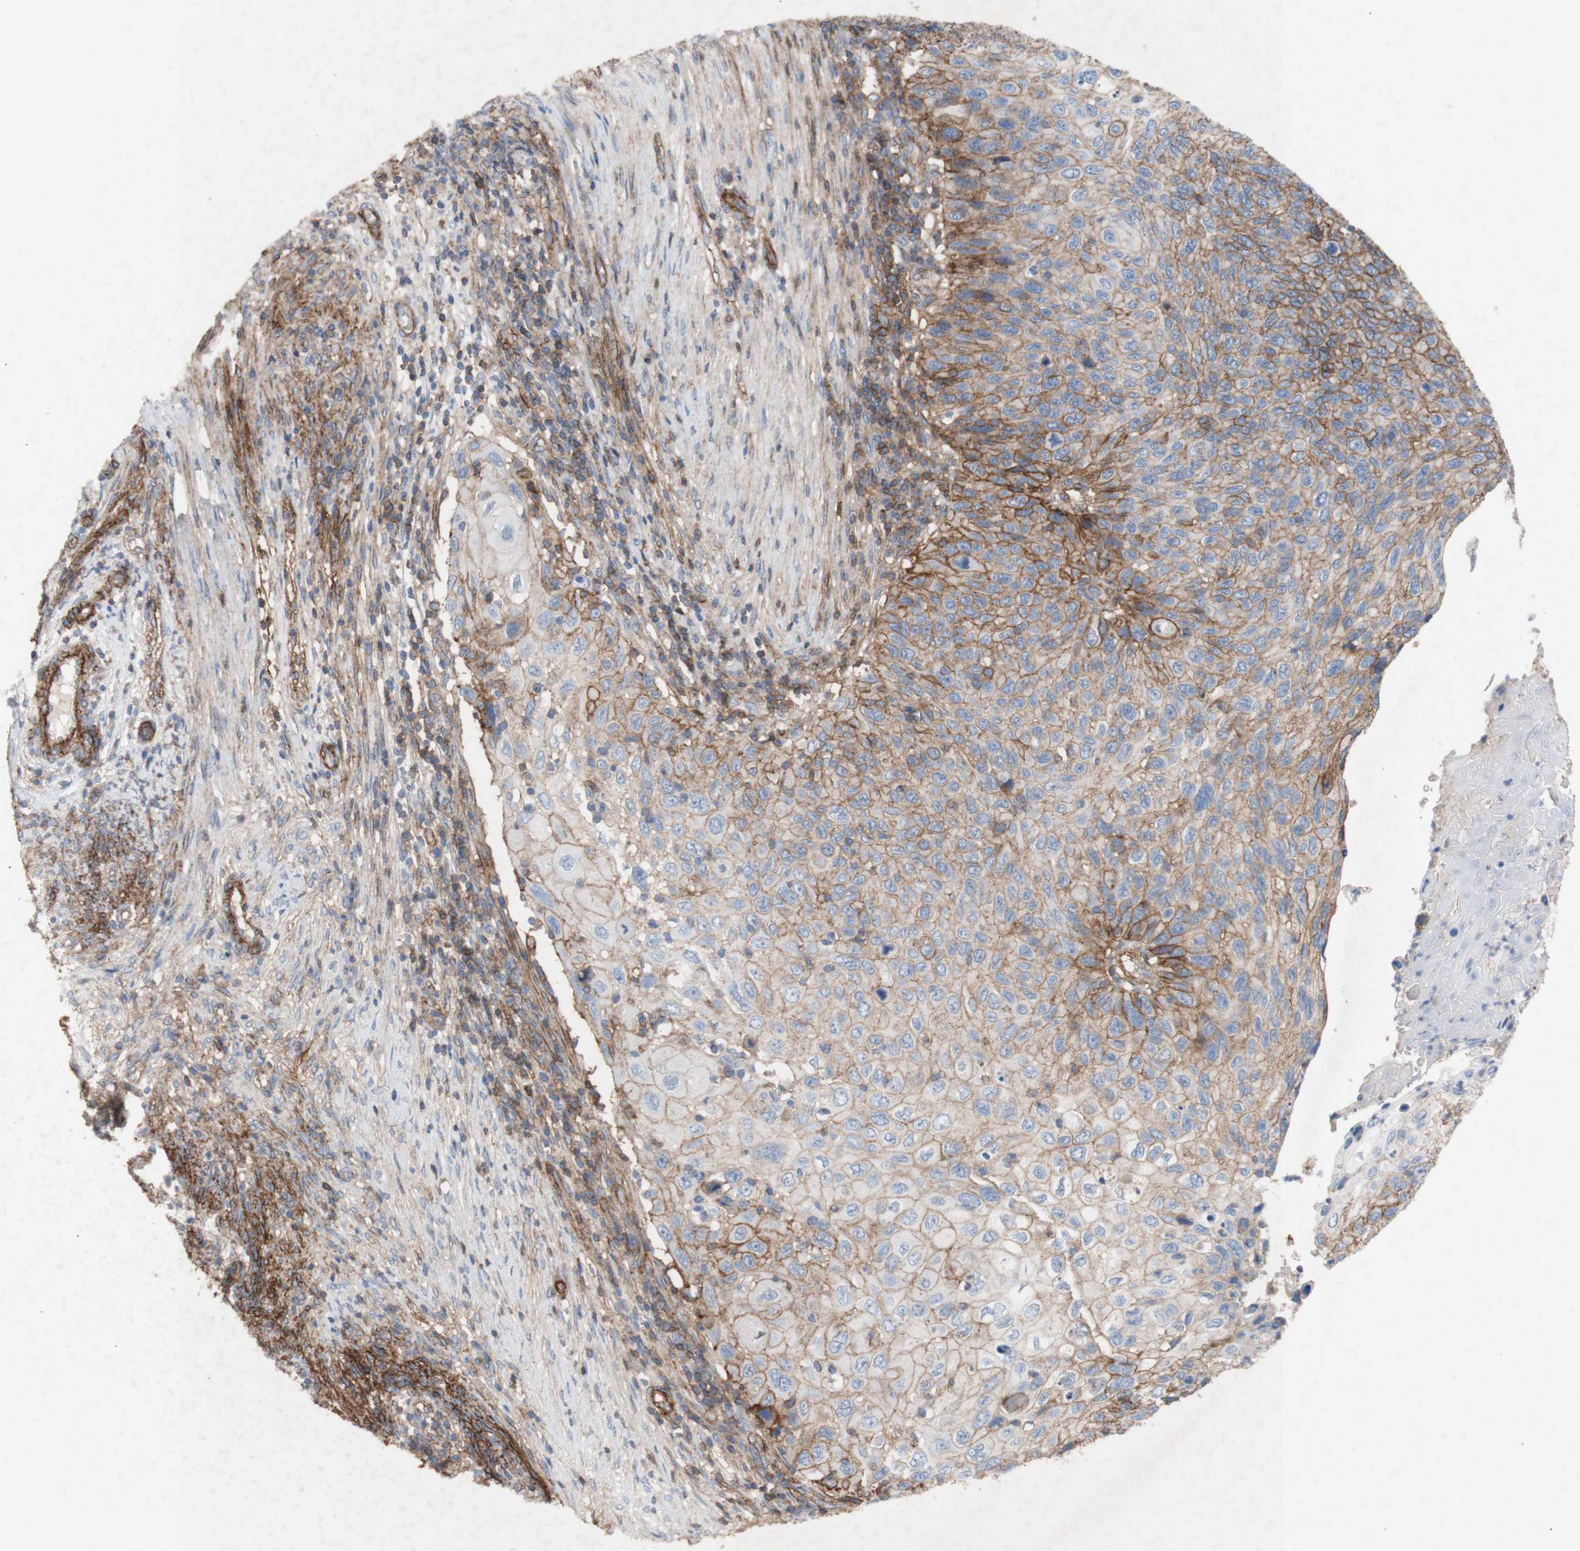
{"staining": {"intensity": "moderate", "quantity": "25%-75%", "location": "cytoplasmic/membranous"}, "tissue": "cervical cancer", "cell_type": "Tumor cells", "image_type": "cancer", "snomed": [{"axis": "morphology", "description": "Squamous cell carcinoma, NOS"}, {"axis": "topography", "description": "Cervix"}], "caption": "Moderate cytoplasmic/membranous staining is seen in approximately 25%-75% of tumor cells in cervical cancer.", "gene": "ATP2A3", "patient": {"sex": "female", "age": 70}}